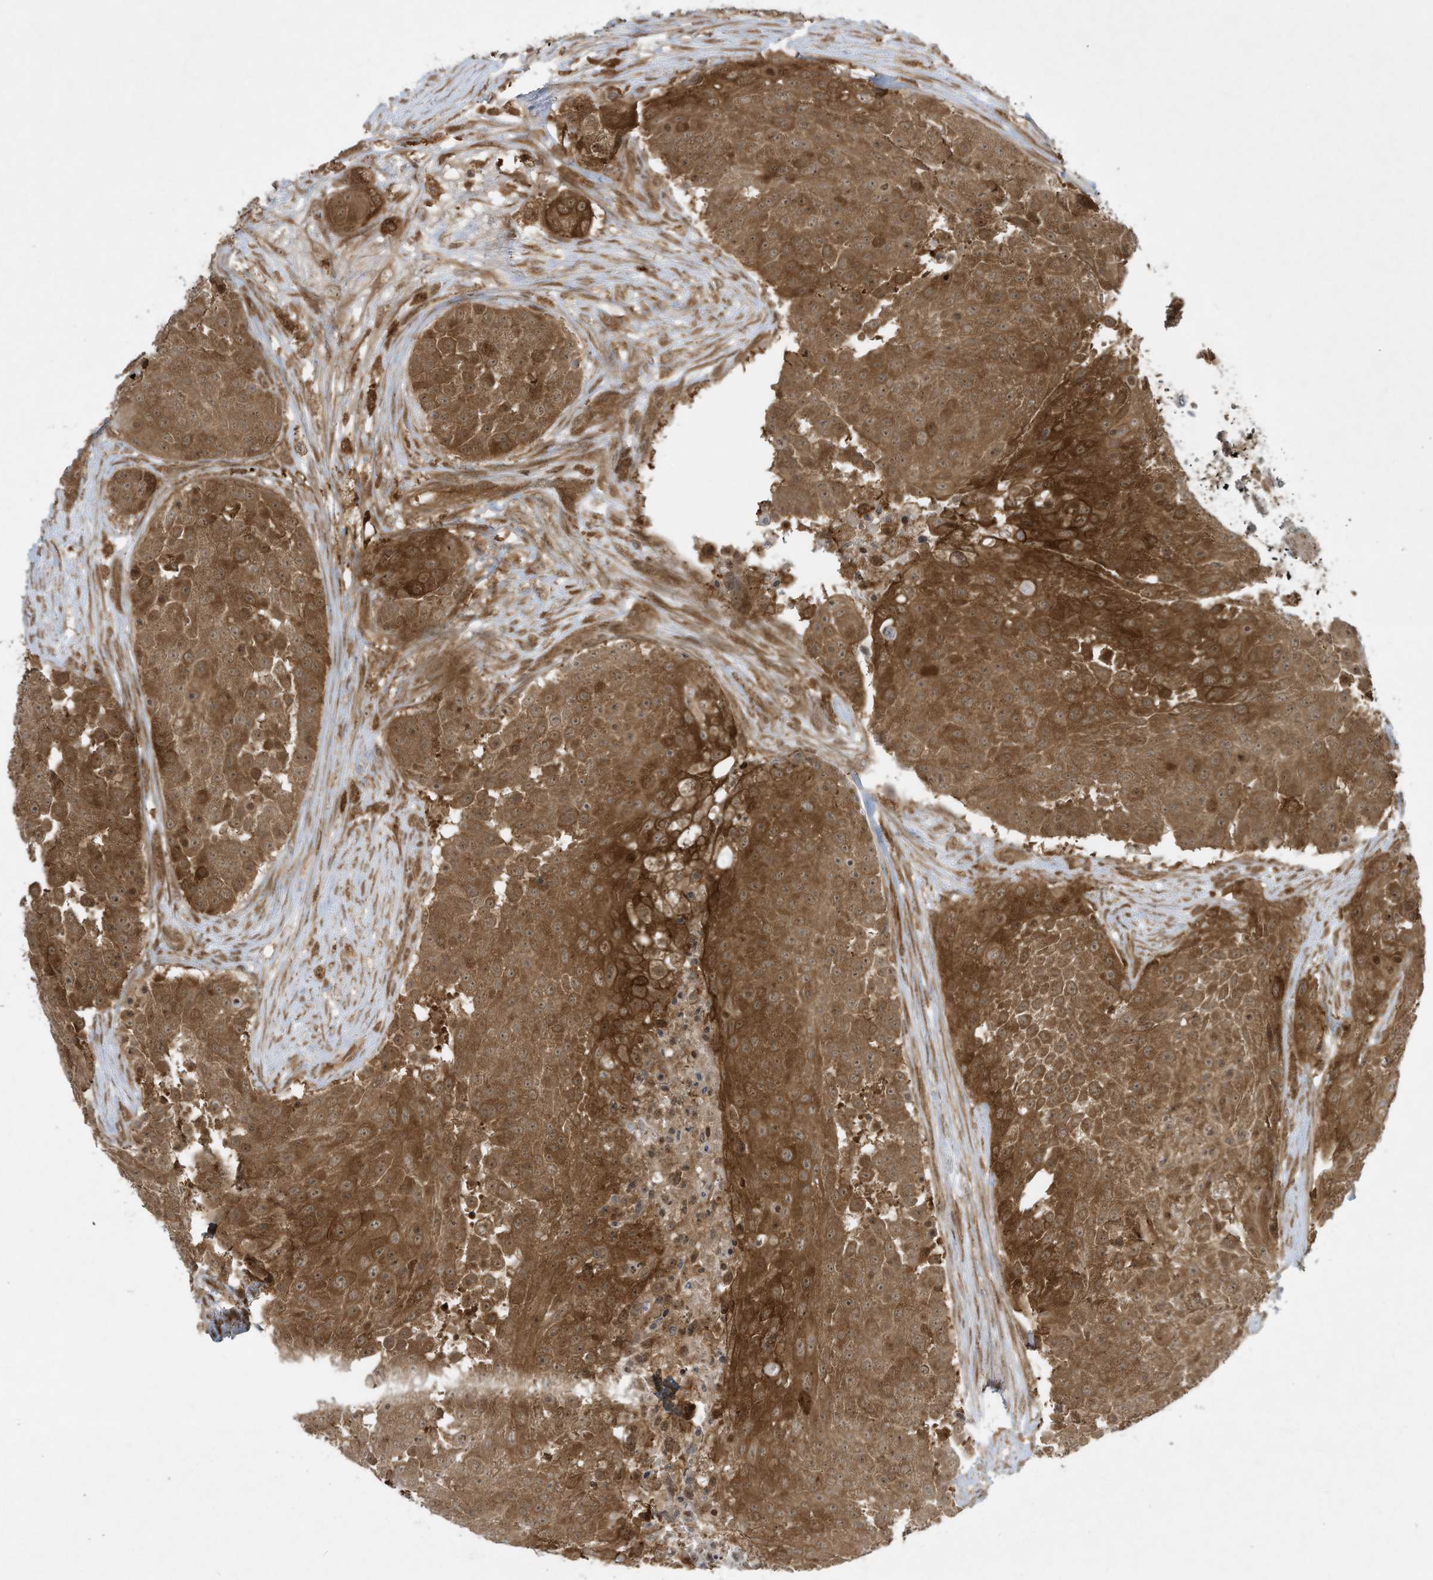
{"staining": {"intensity": "strong", "quantity": ">75%", "location": "cytoplasmic/membranous"}, "tissue": "urothelial cancer", "cell_type": "Tumor cells", "image_type": "cancer", "snomed": [{"axis": "morphology", "description": "Urothelial carcinoma, High grade"}, {"axis": "topography", "description": "Urinary bladder"}], "caption": "A high amount of strong cytoplasmic/membranous staining is seen in about >75% of tumor cells in urothelial cancer tissue.", "gene": "CERT1", "patient": {"sex": "female", "age": 63}}